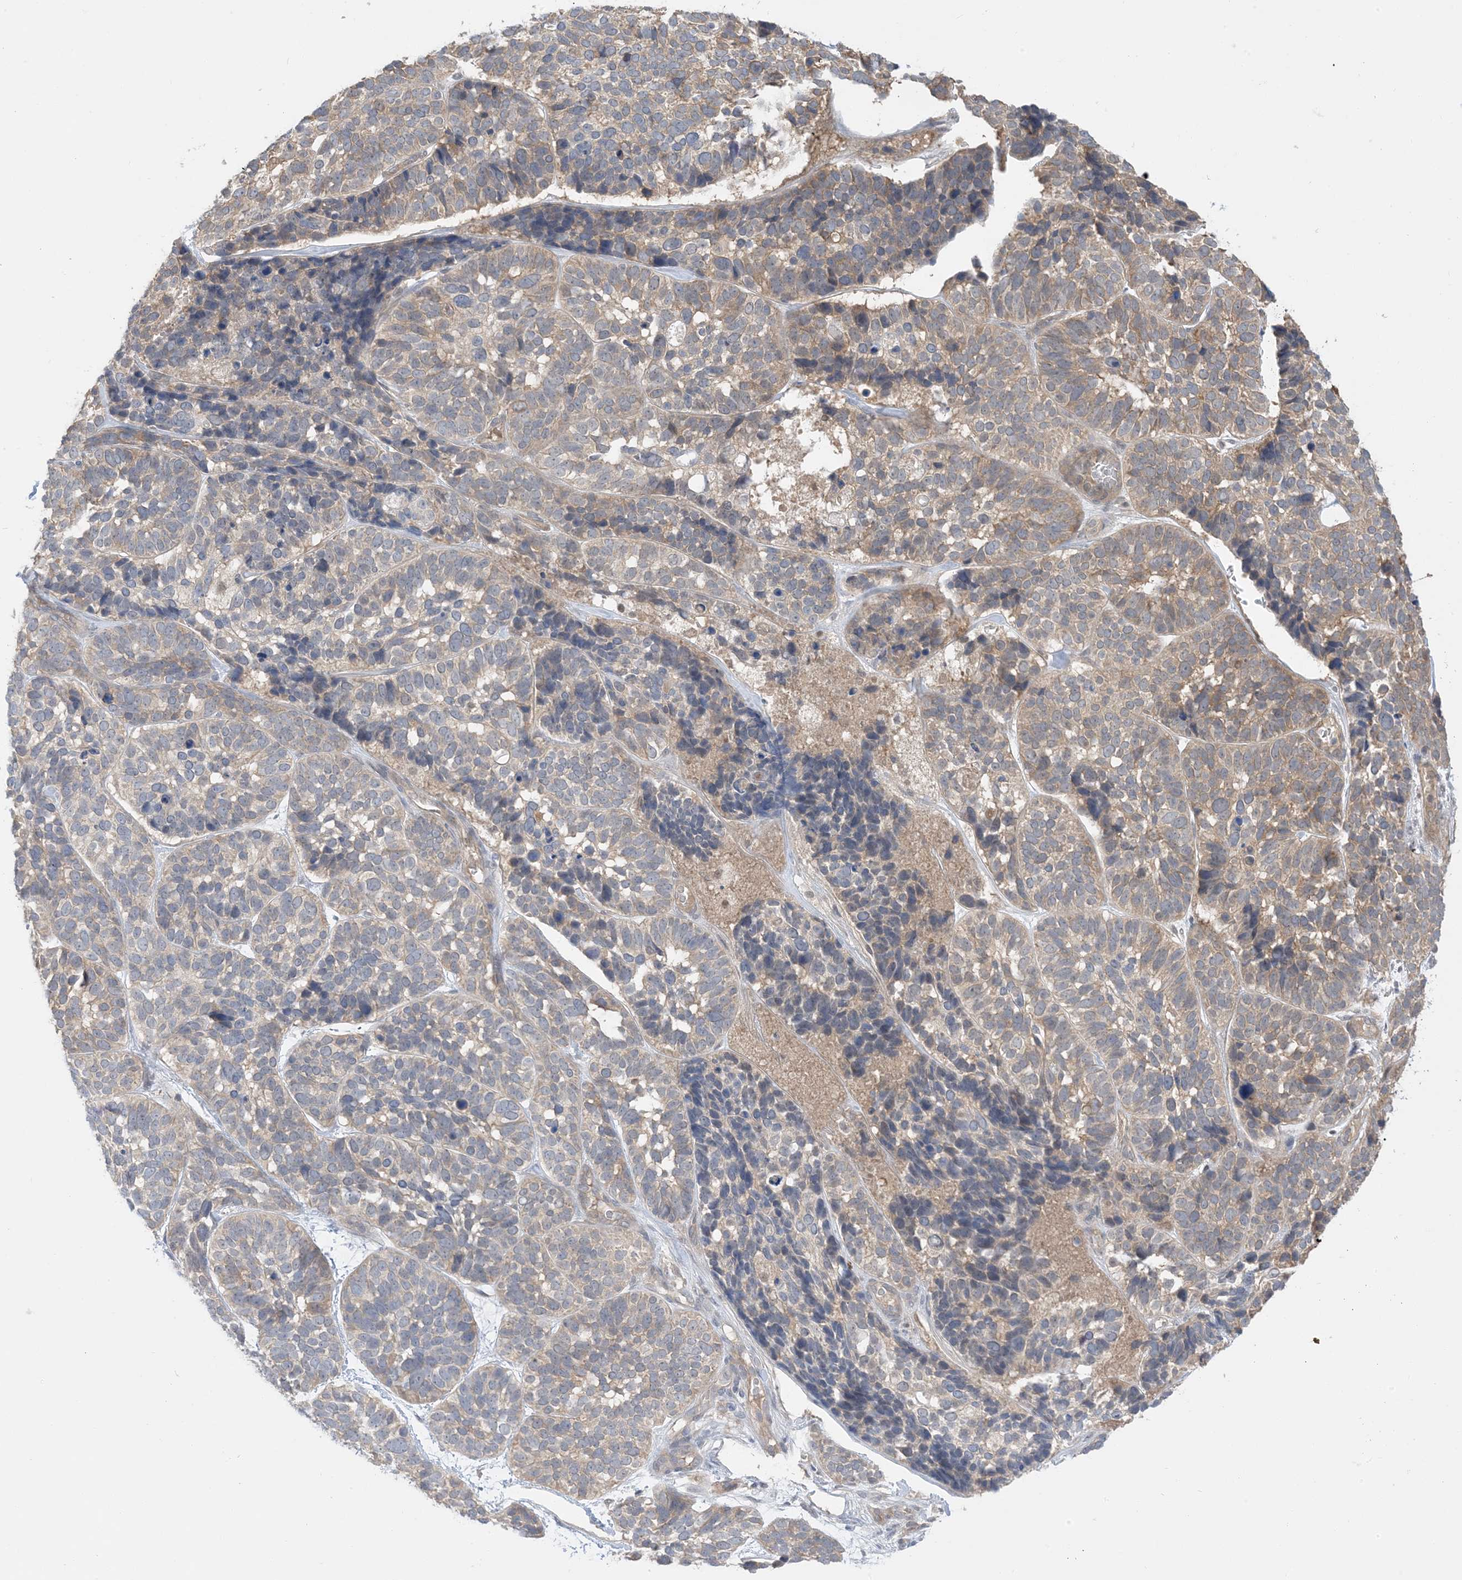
{"staining": {"intensity": "moderate", "quantity": "<25%", "location": "cytoplasmic/membranous"}, "tissue": "skin cancer", "cell_type": "Tumor cells", "image_type": "cancer", "snomed": [{"axis": "morphology", "description": "Basal cell carcinoma"}, {"axis": "topography", "description": "Skin"}], "caption": "Basal cell carcinoma (skin) stained with immunohistochemistry (IHC) shows moderate cytoplasmic/membranous staining in about <25% of tumor cells.", "gene": "WDR26", "patient": {"sex": "male", "age": 62}}